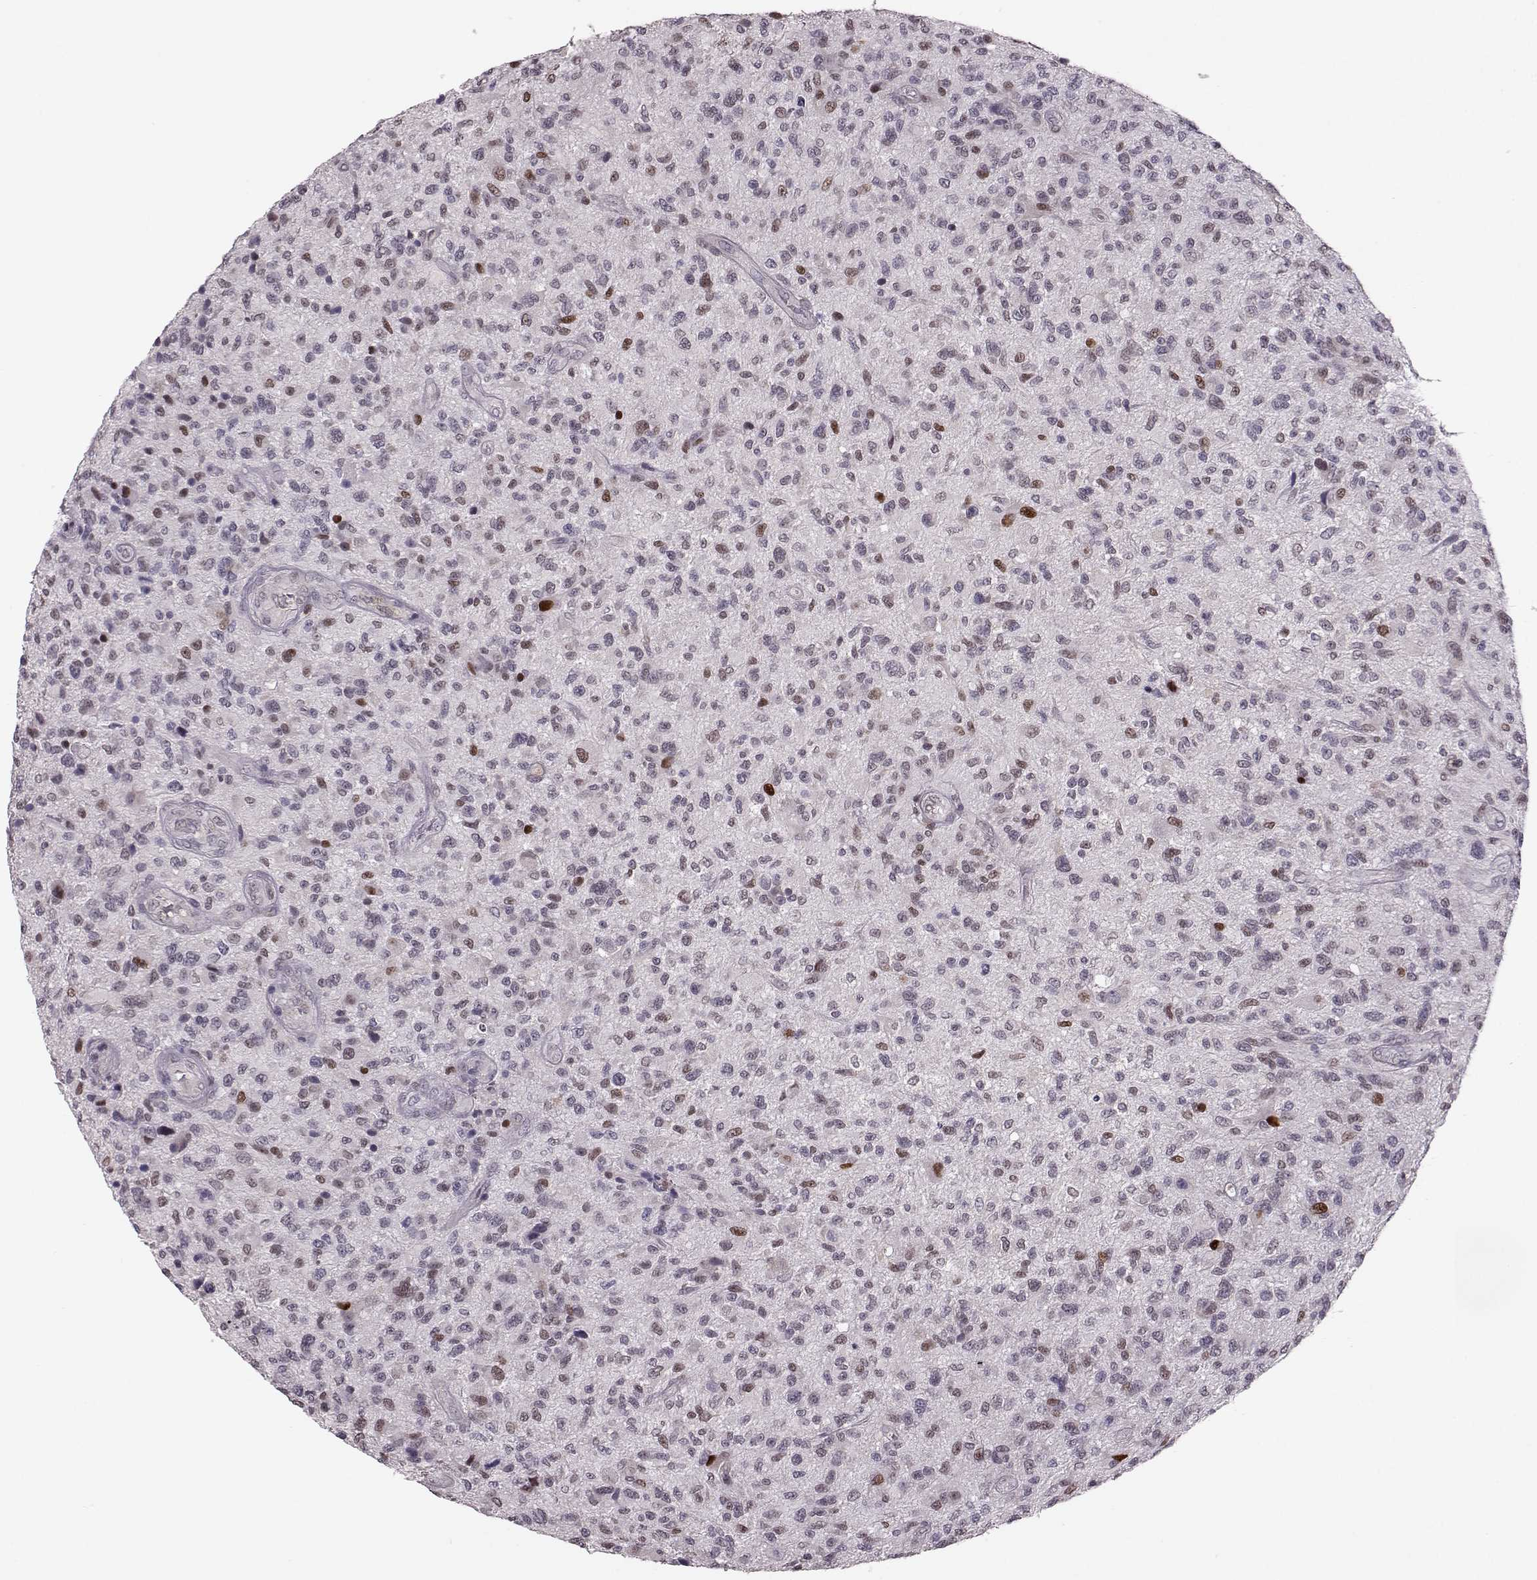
{"staining": {"intensity": "moderate", "quantity": "<25%", "location": "nuclear"}, "tissue": "glioma", "cell_type": "Tumor cells", "image_type": "cancer", "snomed": [{"axis": "morphology", "description": "Glioma, malignant, High grade"}, {"axis": "topography", "description": "Brain"}], "caption": "Moderate nuclear positivity is appreciated in approximately <25% of tumor cells in glioma. The staining was performed using DAB, with brown indicating positive protein expression. Nuclei are stained blue with hematoxylin.", "gene": "KLF6", "patient": {"sex": "male", "age": 47}}